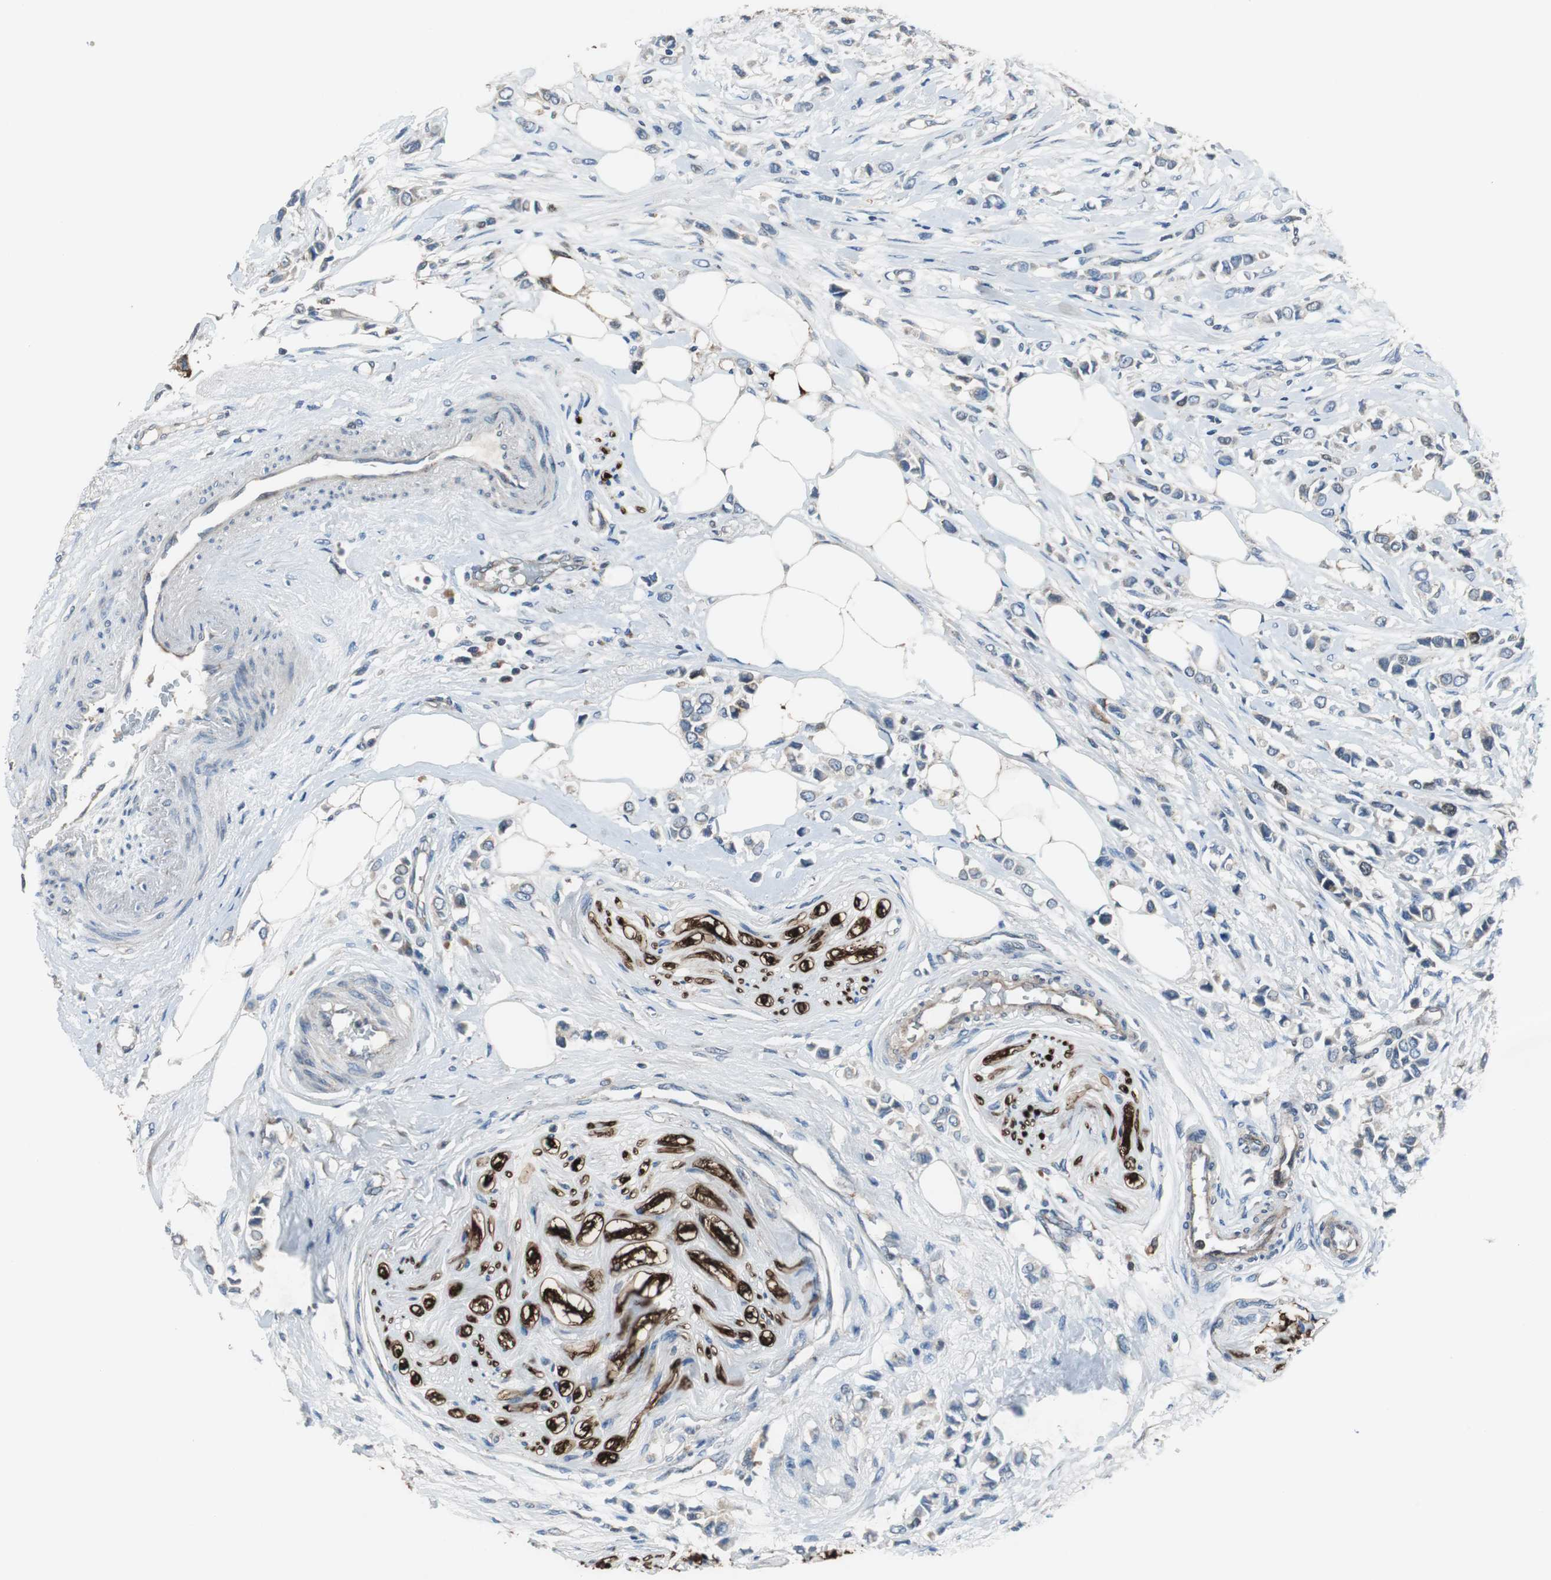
{"staining": {"intensity": "weak", "quantity": "25%-75%", "location": "cytoplasmic/membranous"}, "tissue": "breast cancer", "cell_type": "Tumor cells", "image_type": "cancer", "snomed": [{"axis": "morphology", "description": "Lobular carcinoma"}, {"axis": "topography", "description": "Breast"}], "caption": "Protein staining by IHC reveals weak cytoplasmic/membranous expression in about 25%-75% of tumor cells in breast lobular carcinoma. The protein of interest is stained brown, and the nuclei are stained in blue (DAB (3,3'-diaminobenzidine) IHC with brightfield microscopy, high magnification).", "gene": "PI4KB", "patient": {"sex": "female", "age": 51}}